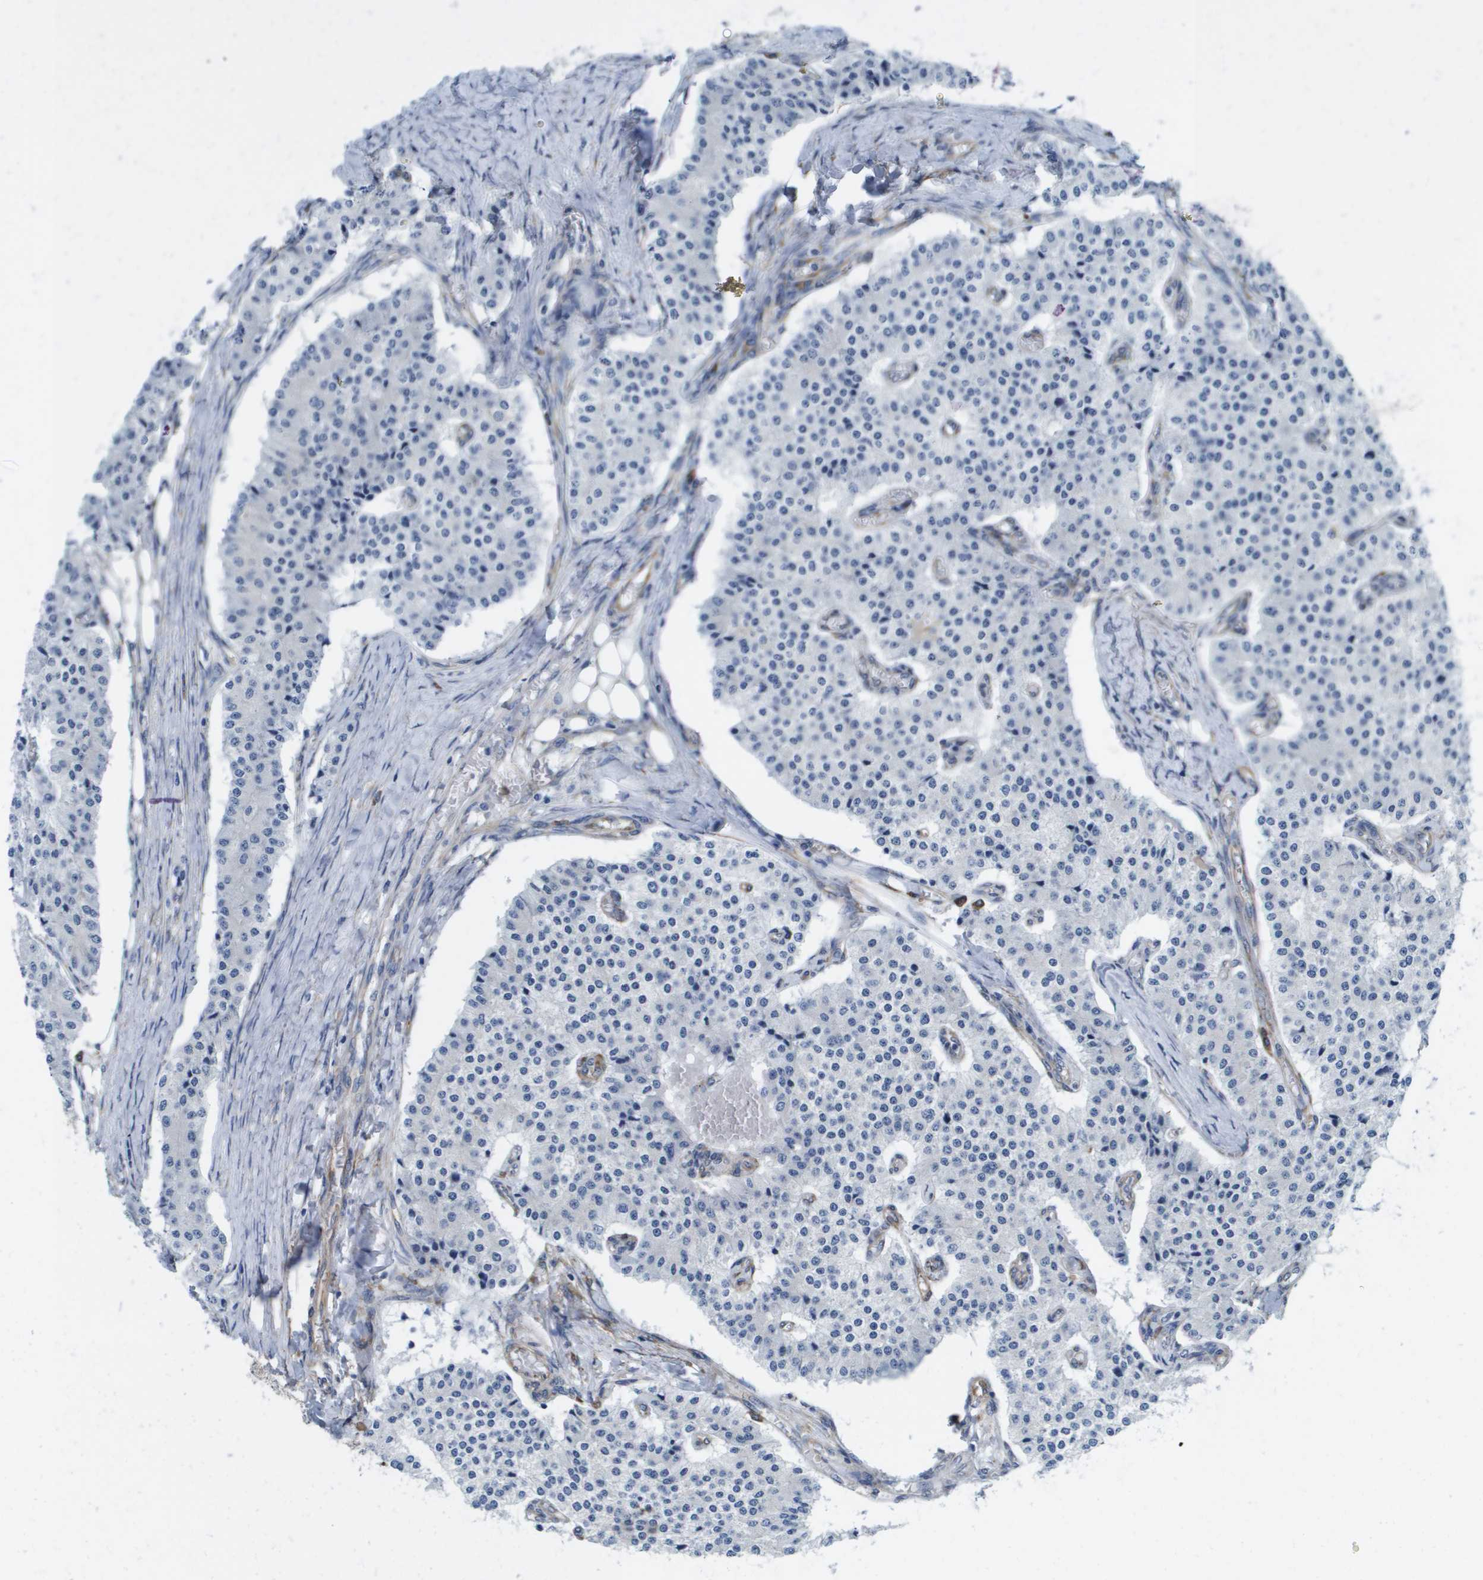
{"staining": {"intensity": "negative", "quantity": "none", "location": "none"}, "tissue": "carcinoid", "cell_type": "Tumor cells", "image_type": "cancer", "snomed": [{"axis": "morphology", "description": "Carcinoid, malignant, NOS"}, {"axis": "topography", "description": "Colon"}], "caption": "Immunohistochemistry (IHC) image of malignant carcinoid stained for a protein (brown), which exhibits no positivity in tumor cells.", "gene": "ST3GAL2", "patient": {"sex": "female", "age": 52}}